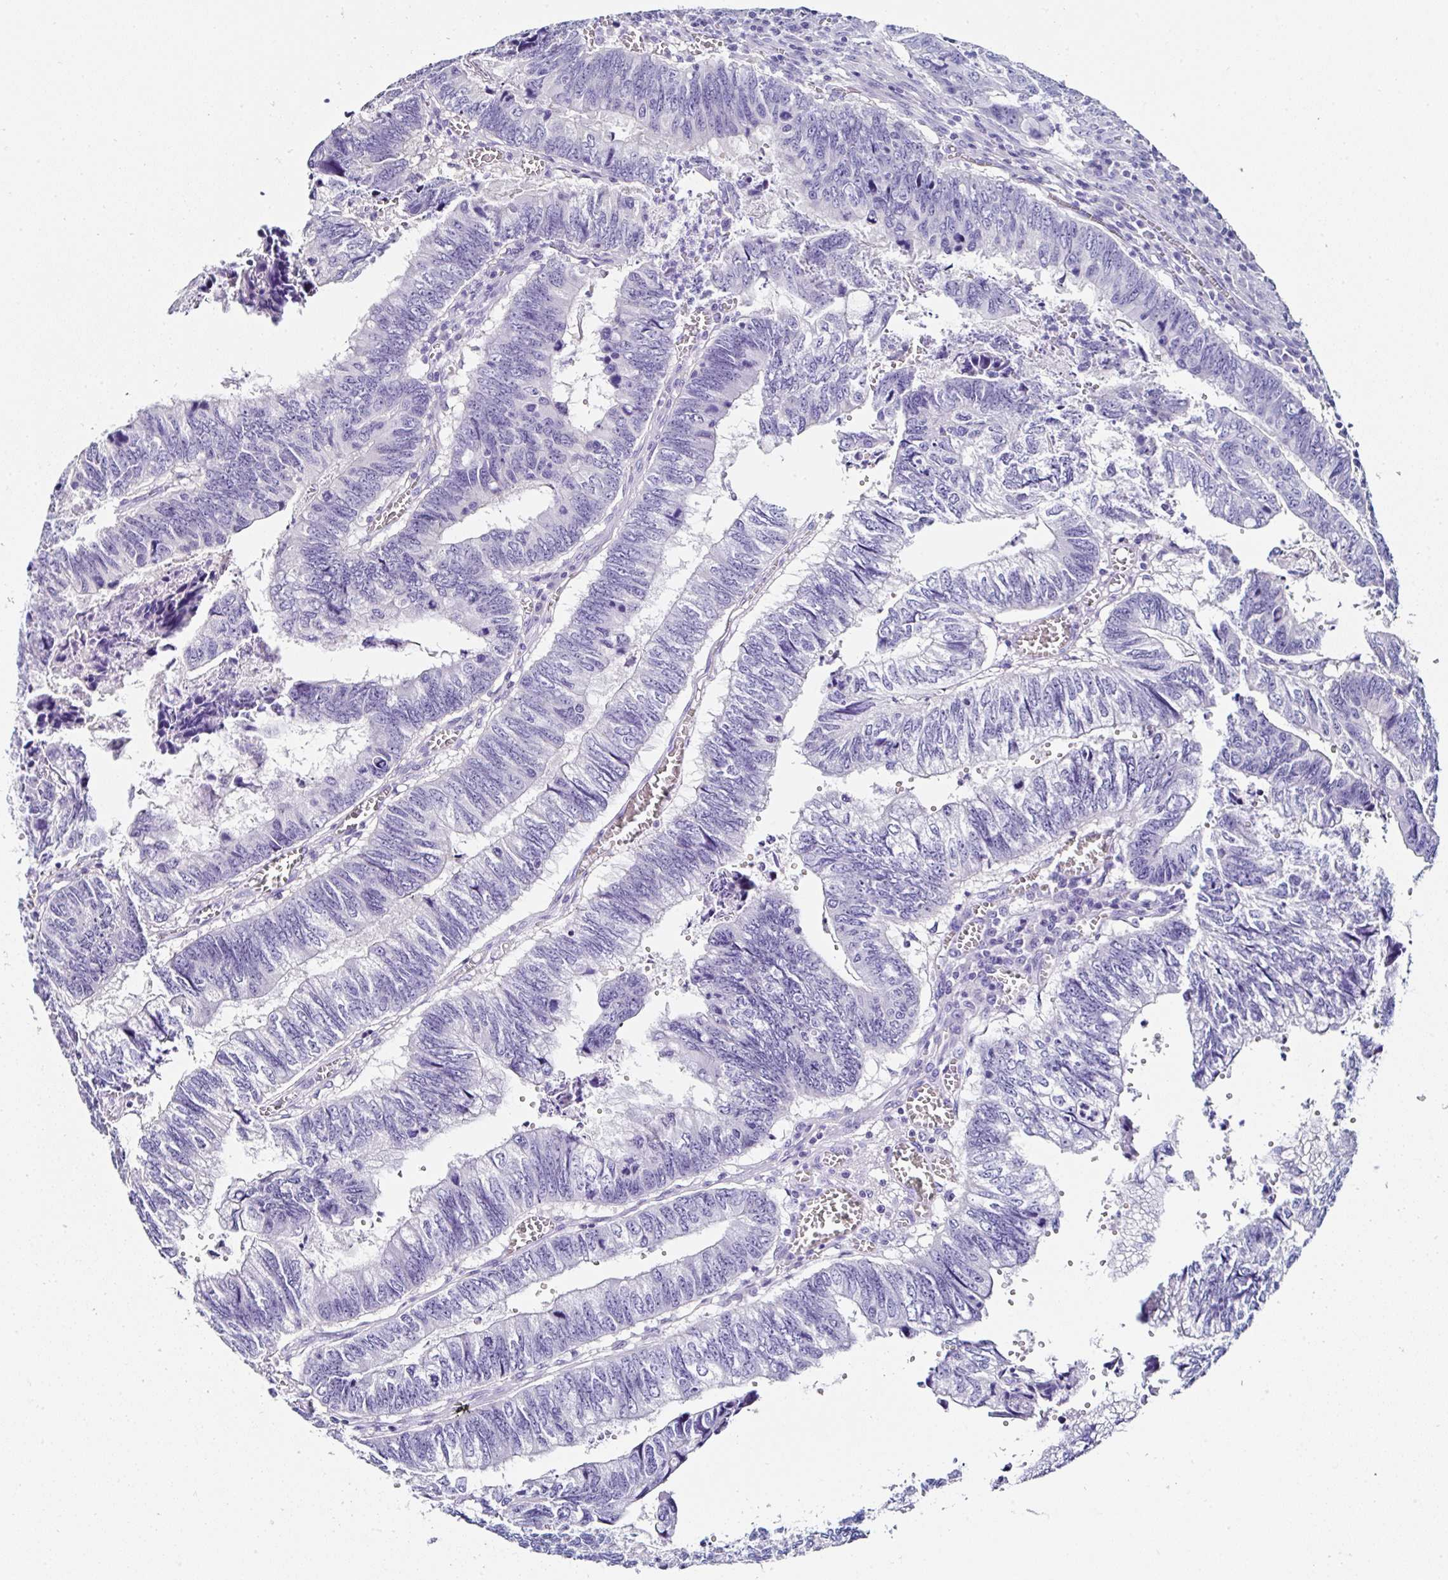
{"staining": {"intensity": "negative", "quantity": "none", "location": "none"}, "tissue": "colorectal cancer", "cell_type": "Tumor cells", "image_type": "cancer", "snomed": [{"axis": "morphology", "description": "Adenocarcinoma, NOS"}, {"axis": "topography", "description": "Colon"}], "caption": "Image shows no significant protein expression in tumor cells of colorectal adenocarcinoma. Brightfield microscopy of immunohistochemistry stained with DAB (3,3'-diaminobenzidine) (brown) and hematoxylin (blue), captured at high magnification.", "gene": "UGT3A1", "patient": {"sex": "male", "age": 86}}